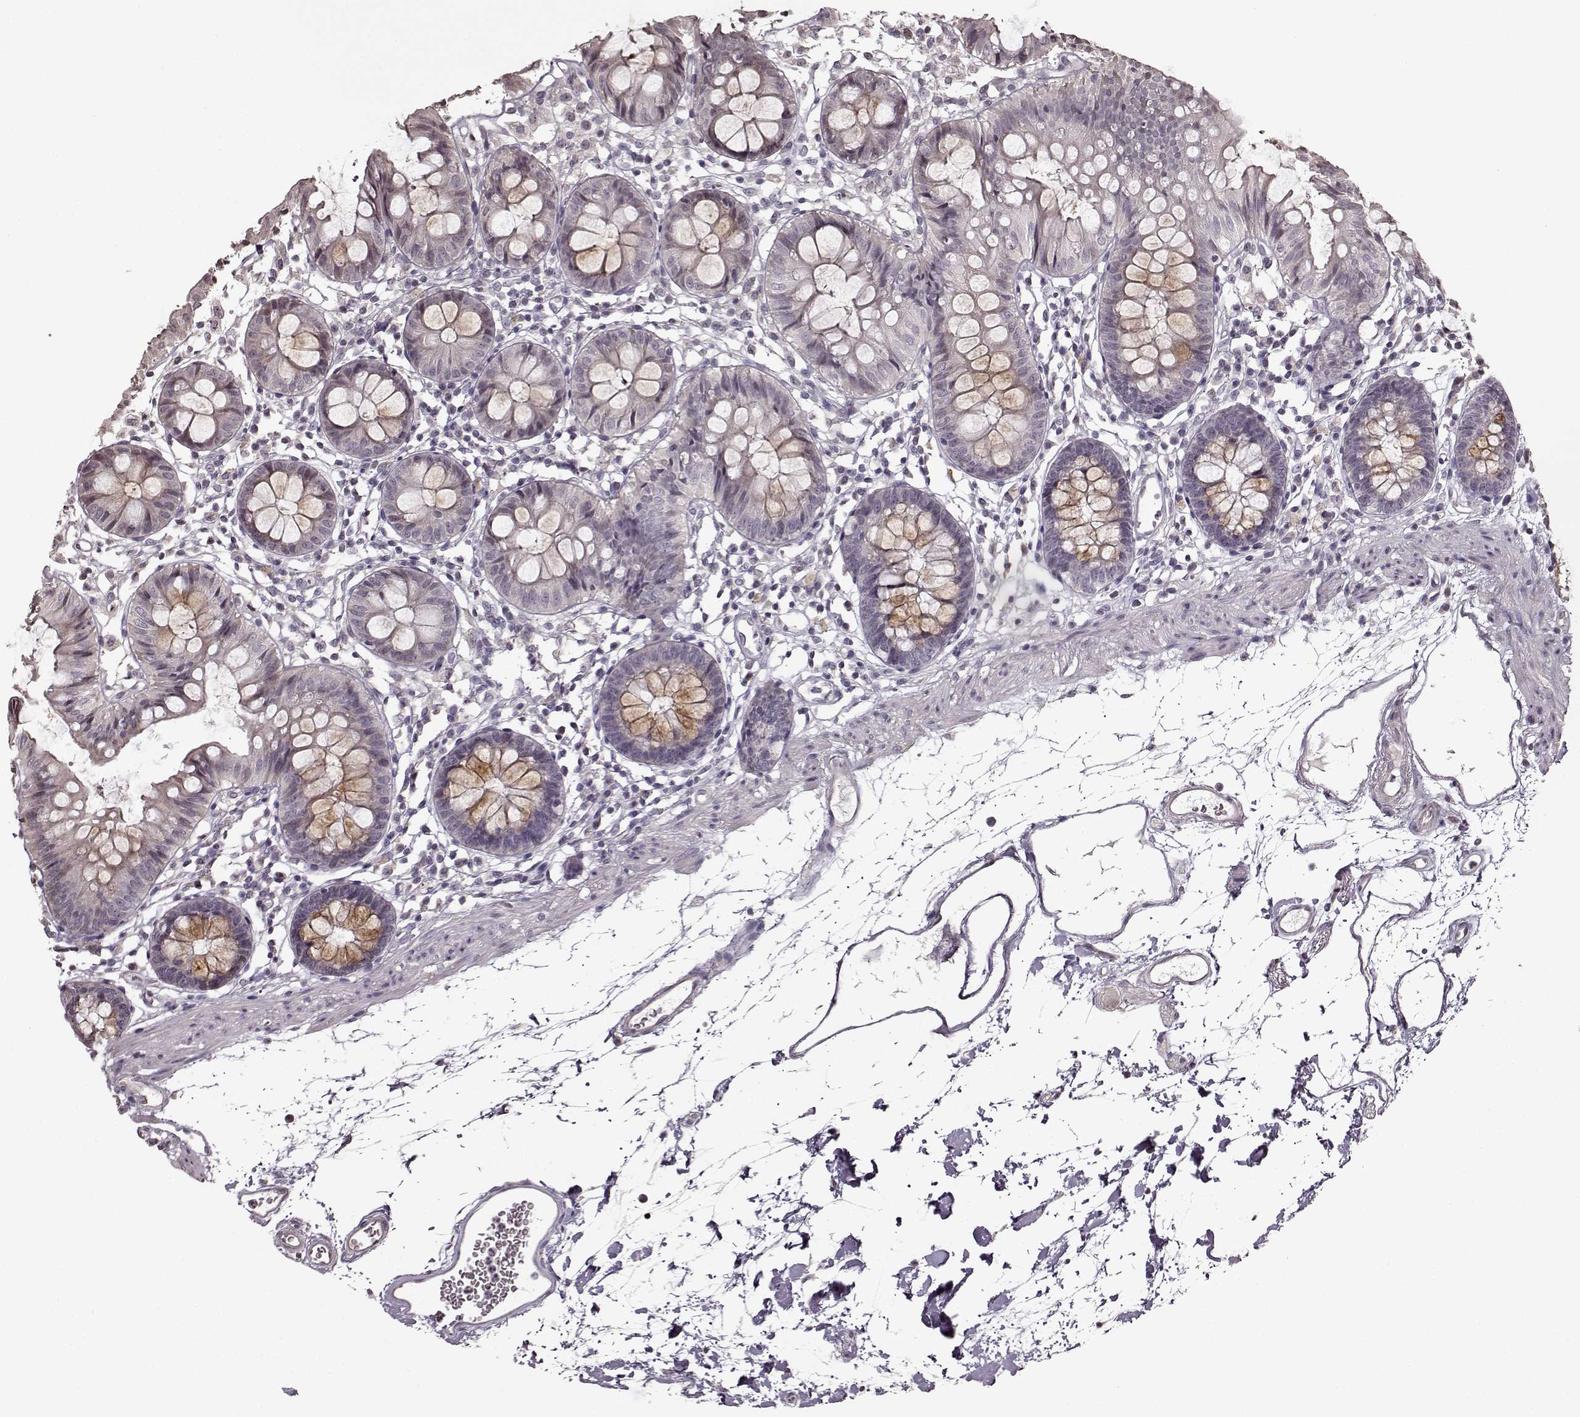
{"staining": {"intensity": "moderate", "quantity": "<25%", "location": "cytoplasmic/membranous"}, "tissue": "colon", "cell_type": "Endothelial cells", "image_type": "normal", "snomed": [{"axis": "morphology", "description": "Normal tissue, NOS"}, {"axis": "topography", "description": "Colon"}], "caption": "An immunohistochemistry histopathology image of normal tissue is shown. Protein staining in brown highlights moderate cytoplasmic/membranous positivity in colon within endothelial cells.", "gene": "FSHB", "patient": {"sex": "female", "age": 84}}